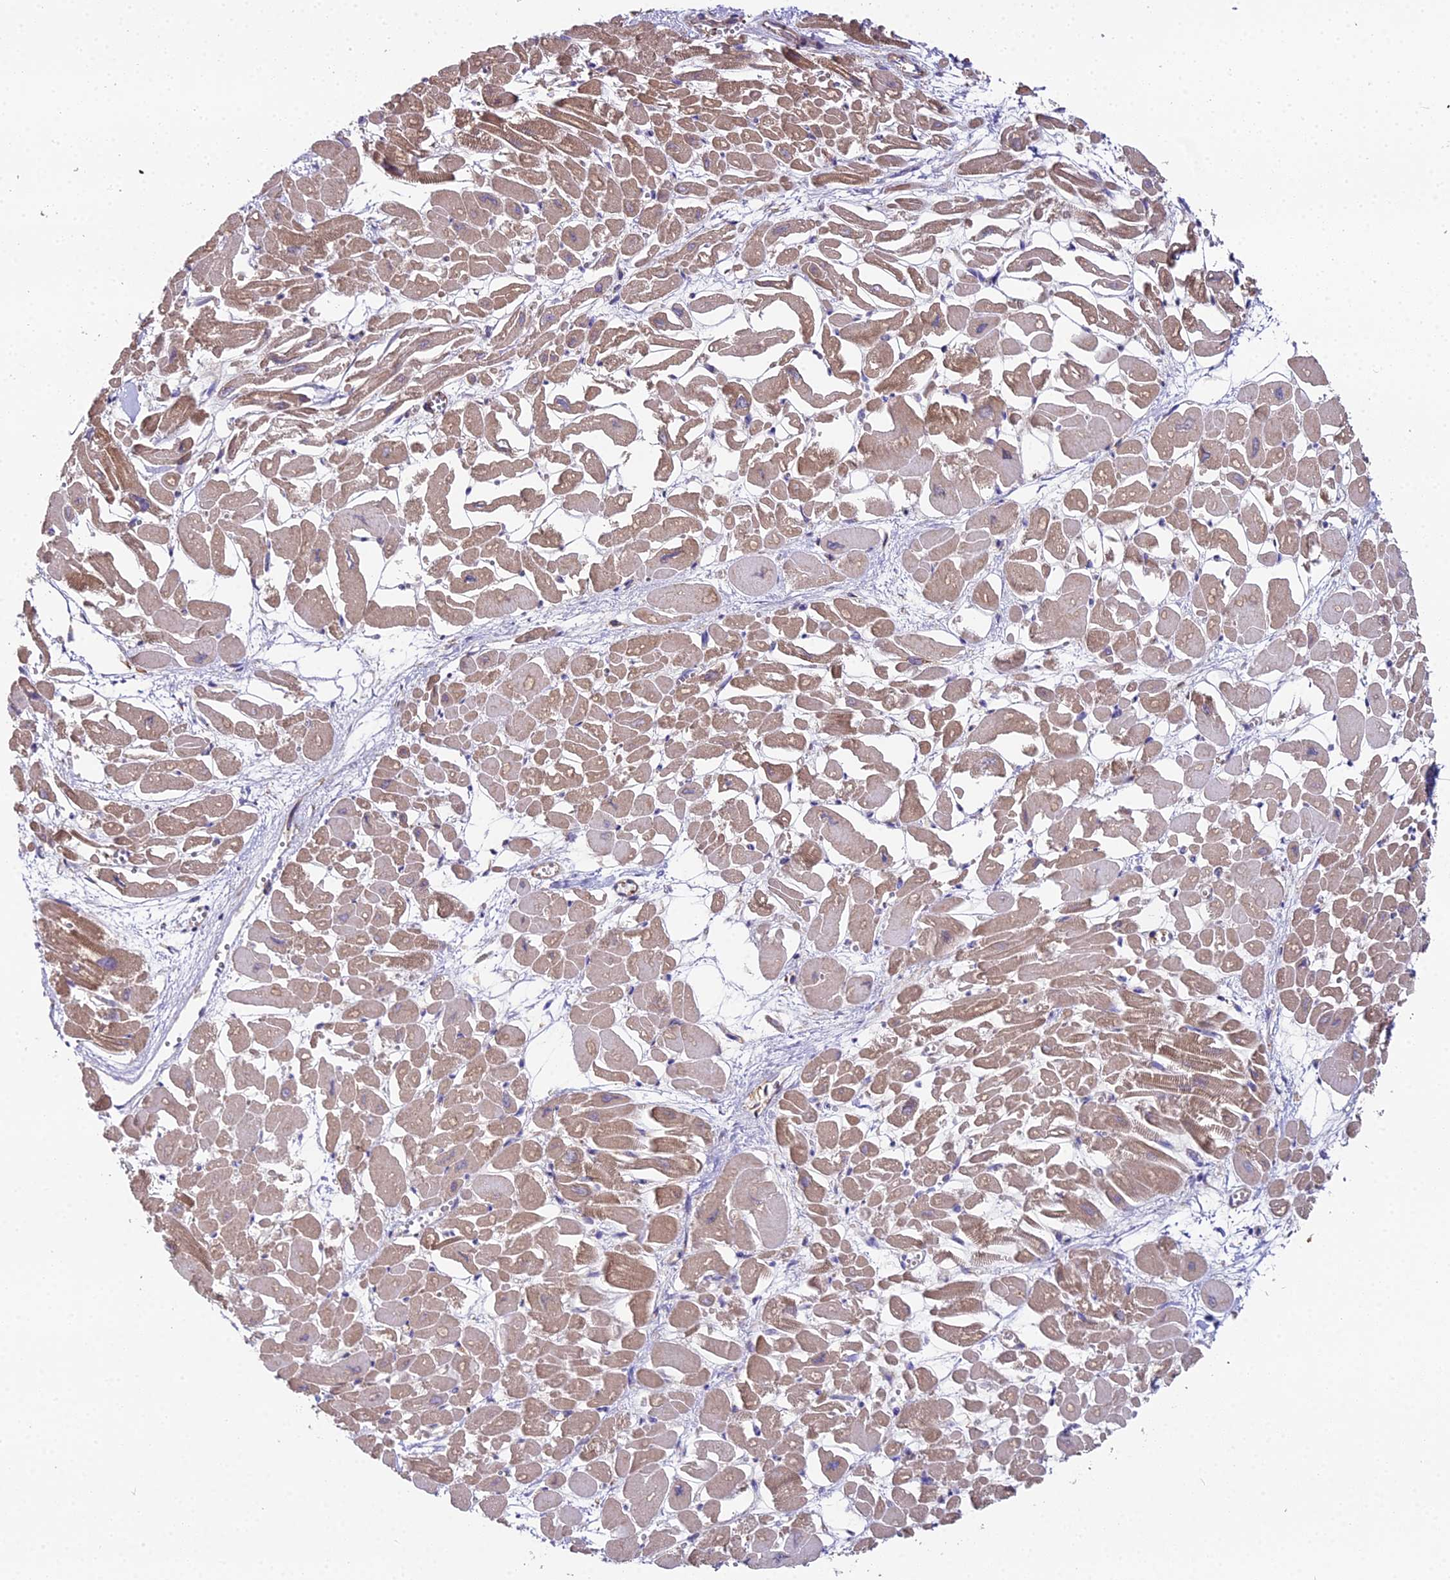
{"staining": {"intensity": "weak", "quantity": ">75%", "location": "cytoplasmic/membranous"}, "tissue": "heart muscle", "cell_type": "Cardiomyocytes", "image_type": "normal", "snomed": [{"axis": "morphology", "description": "Normal tissue, NOS"}, {"axis": "topography", "description": "Heart"}], "caption": "Protein expression analysis of benign human heart muscle reveals weak cytoplasmic/membranous staining in approximately >75% of cardiomyocytes.", "gene": "BEX4", "patient": {"sex": "male", "age": 54}}